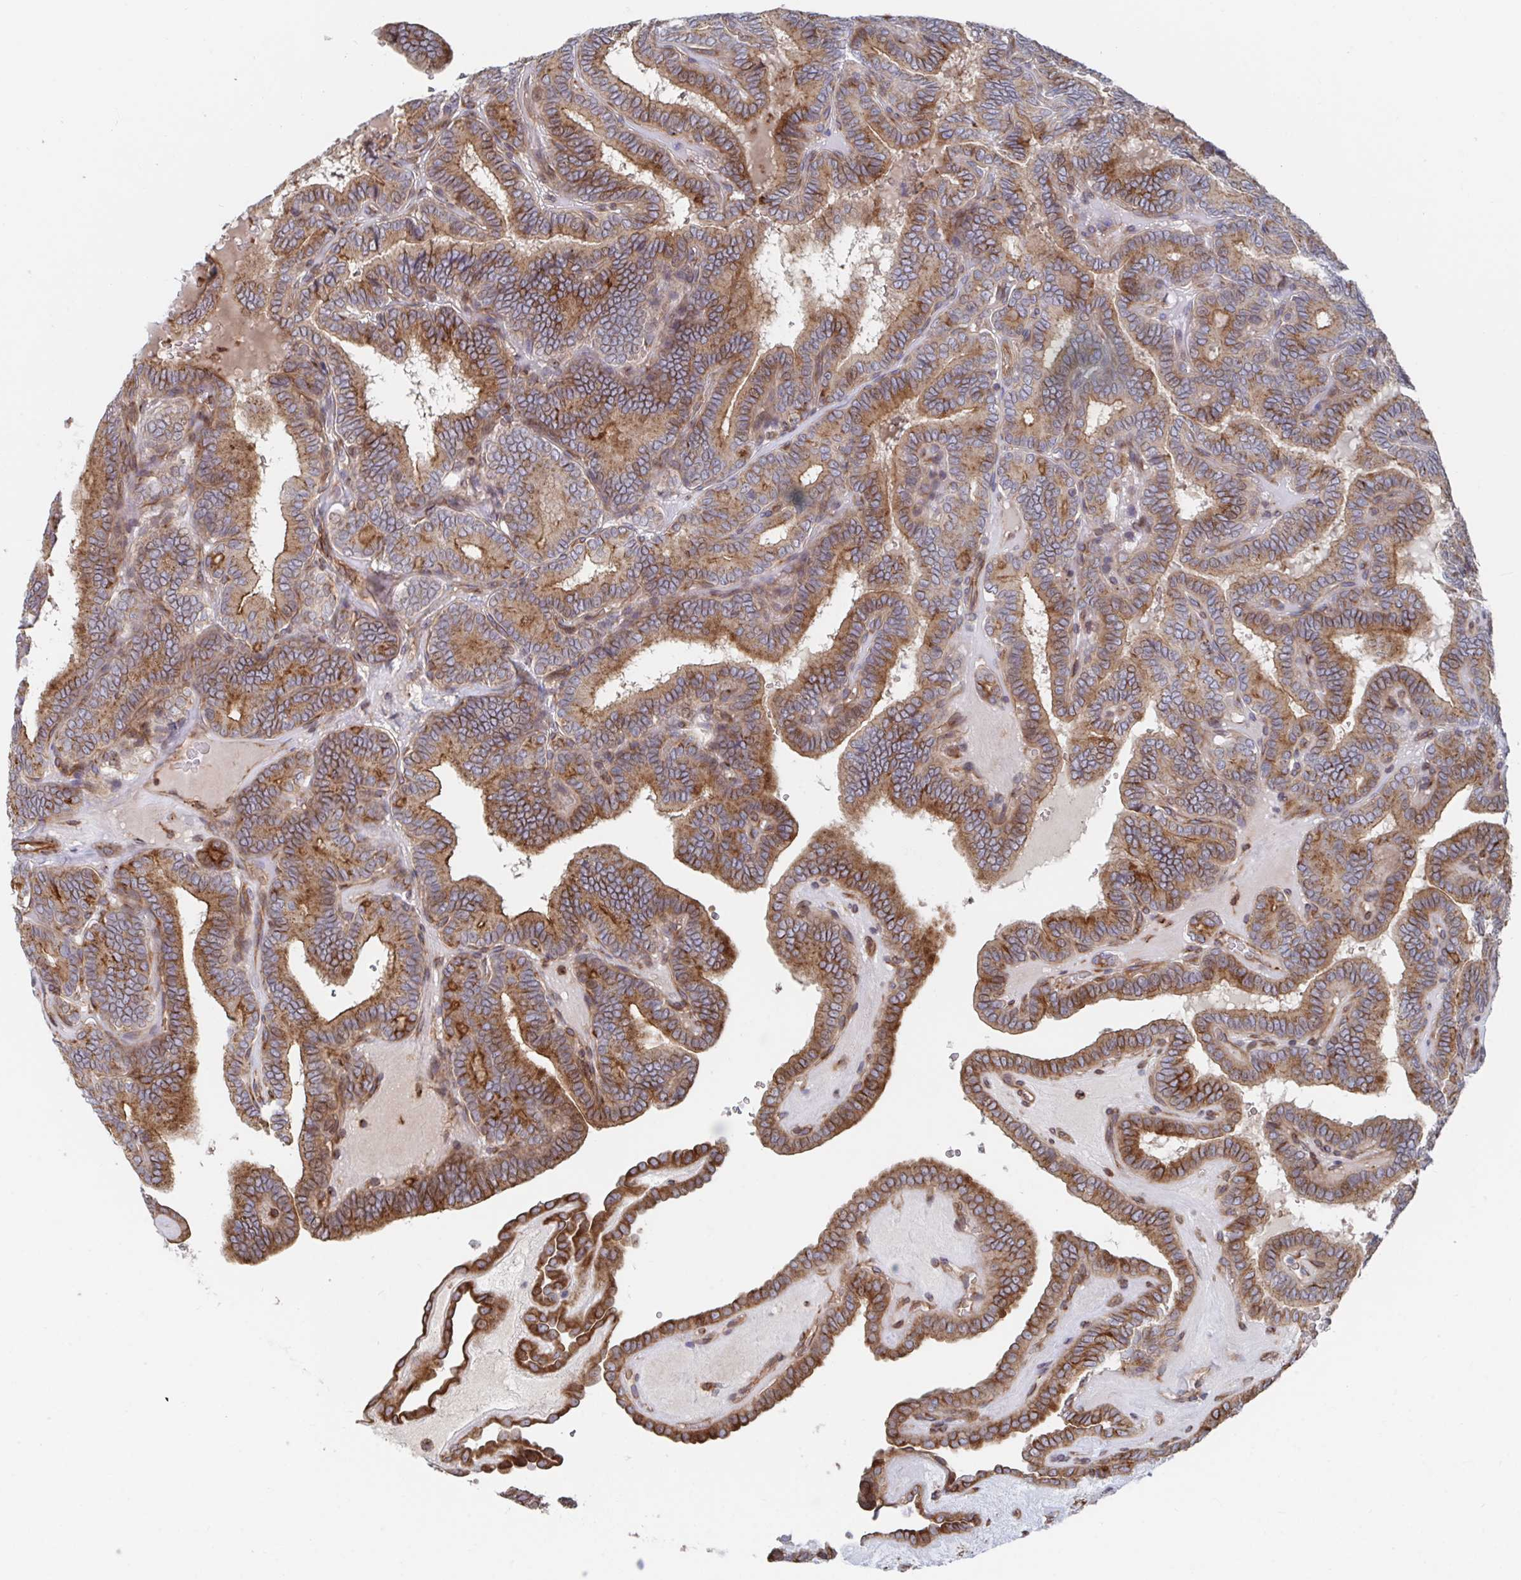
{"staining": {"intensity": "strong", "quantity": ">75%", "location": "cytoplasmic/membranous"}, "tissue": "thyroid cancer", "cell_type": "Tumor cells", "image_type": "cancer", "snomed": [{"axis": "morphology", "description": "Papillary adenocarcinoma, NOS"}, {"axis": "topography", "description": "Thyroid gland"}], "caption": "Protein staining of papillary adenocarcinoma (thyroid) tissue displays strong cytoplasmic/membranous expression in about >75% of tumor cells.", "gene": "FJX1", "patient": {"sex": "female", "age": 21}}